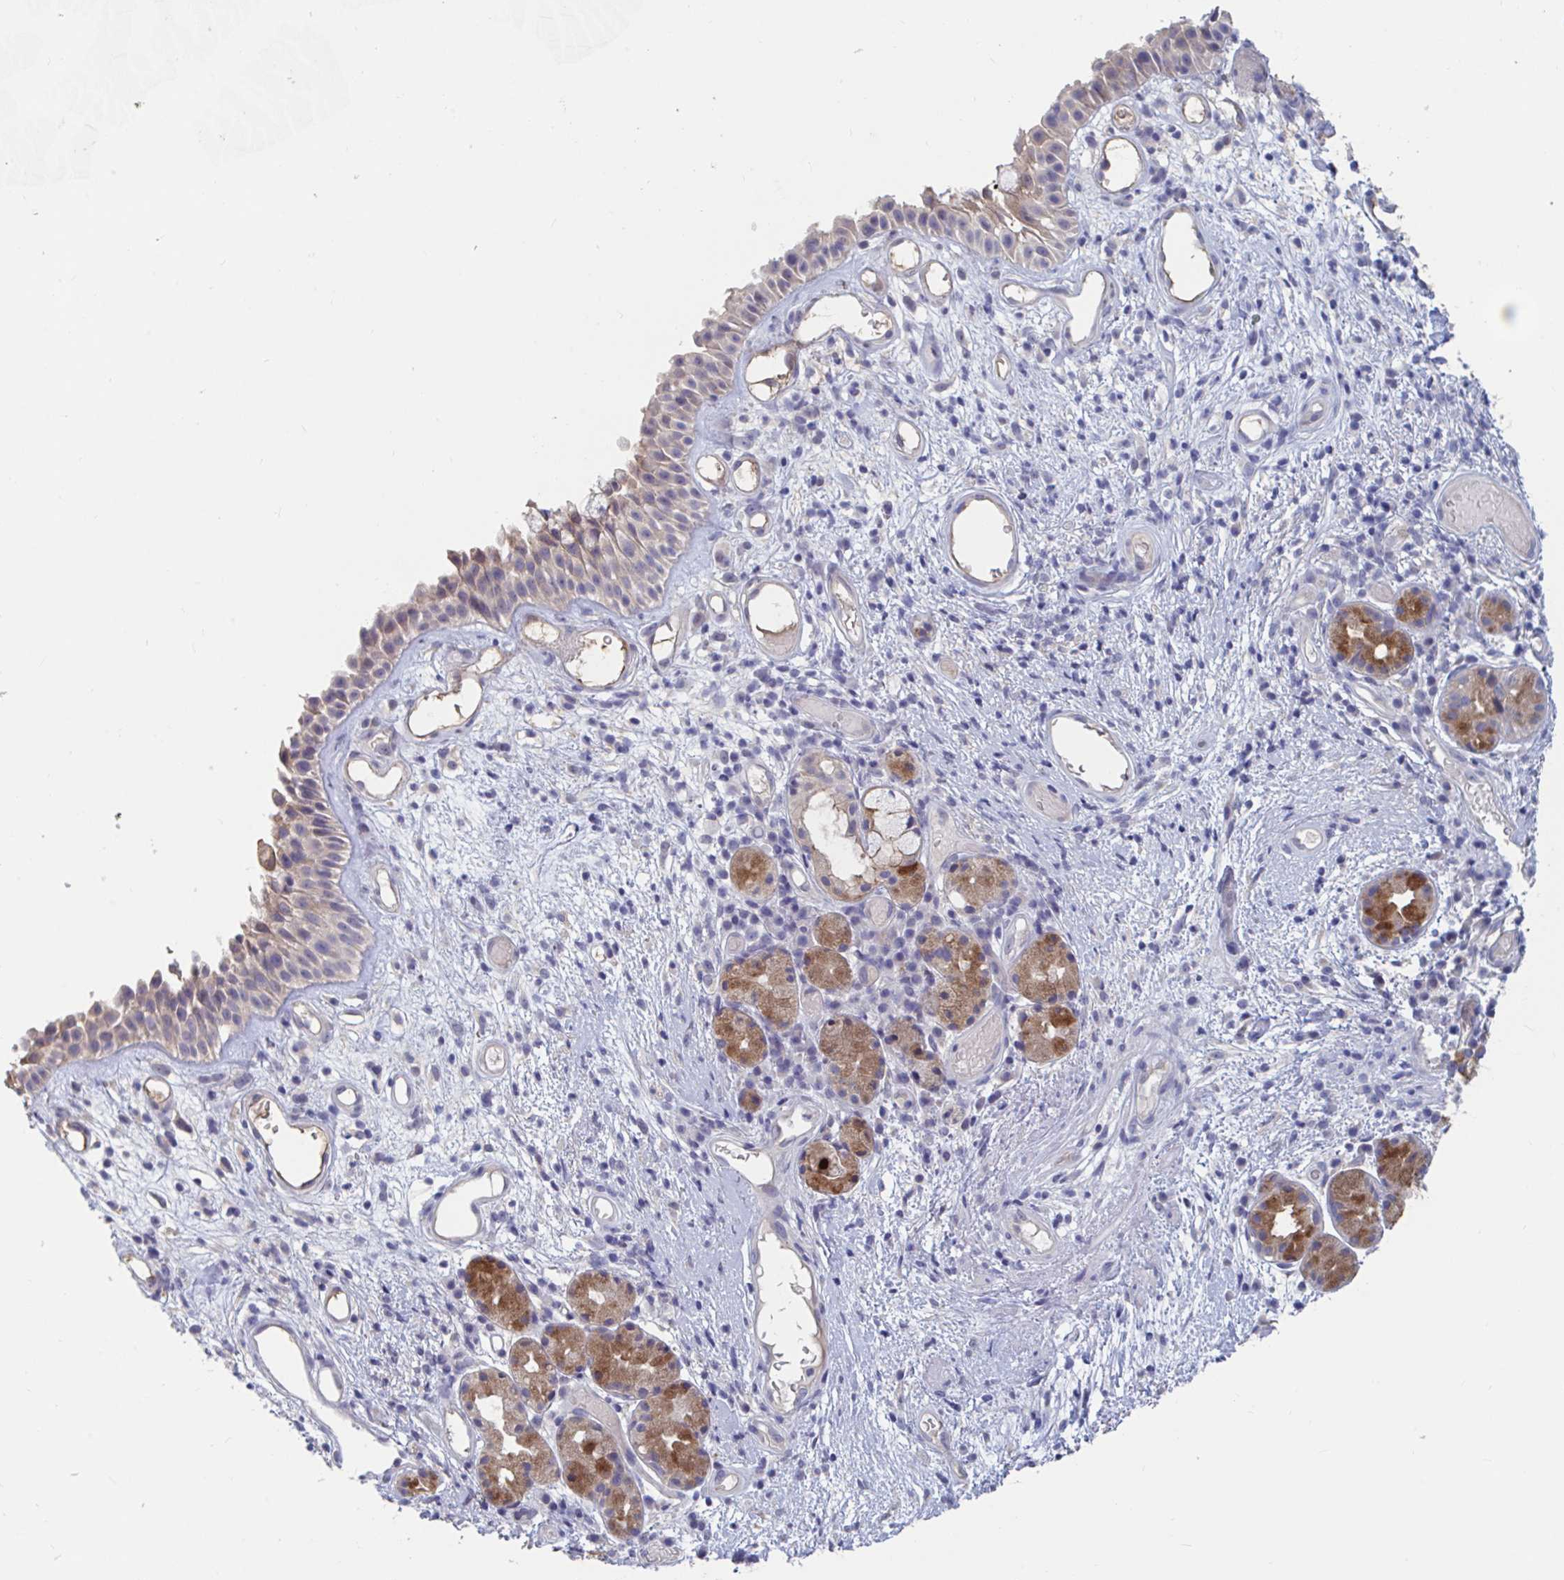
{"staining": {"intensity": "weak", "quantity": "<25%", "location": "cytoplasmic/membranous"}, "tissue": "nasopharynx", "cell_type": "Respiratory epithelial cells", "image_type": "normal", "snomed": [{"axis": "morphology", "description": "Normal tissue, NOS"}, {"axis": "morphology", "description": "Inflammation, NOS"}, {"axis": "topography", "description": "Nasopharynx"}], "caption": "An image of human nasopharynx is negative for staining in respiratory epithelial cells. (Stains: DAB immunohistochemistry (IHC) with hematoxylin counter stain, Microscopy: brightfield microscopy at high magnification).", "gene": "UNKL", "patient": {"sex": "male", "age": 54}}